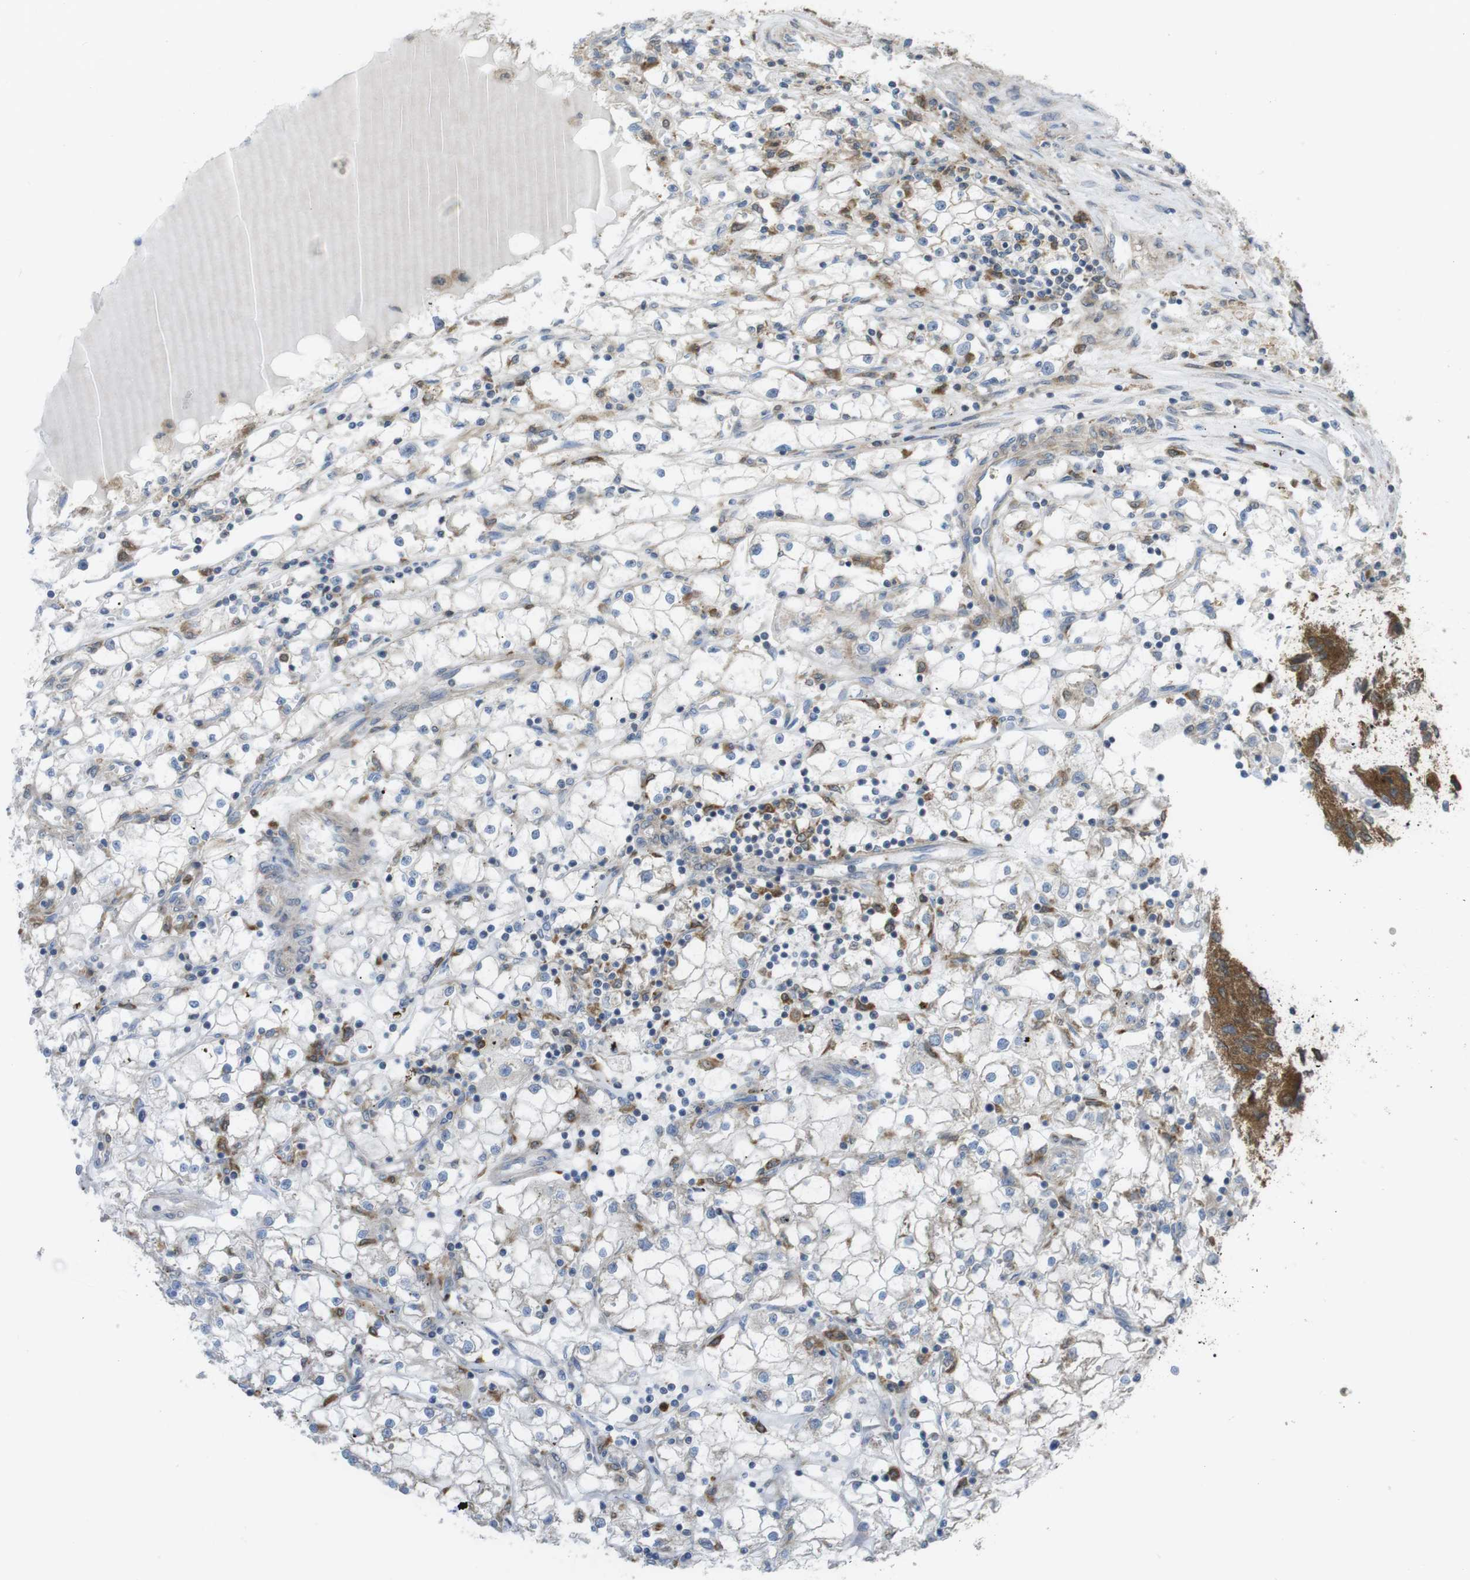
{"staining": {"intensity": "weak", "quantity": ">75%", "location": "cytoplasmic/membranous"}, "tissue": "renal cancer", "cell_type": "Tumor cells", "image_type": "cancer", "snomed": [{"axis": "morphology", "description": "Adenocarcinoma, NOS"}, {"axis": "topography", "description": "Kidney"}], "caption": "A low amount of weak cytoplasmic/membranous expression is present in approximately >75% of tumor cells in renal cancer tissue.", "gene": "PRKCD", "patient": {"sex": "male", "age": 56}}